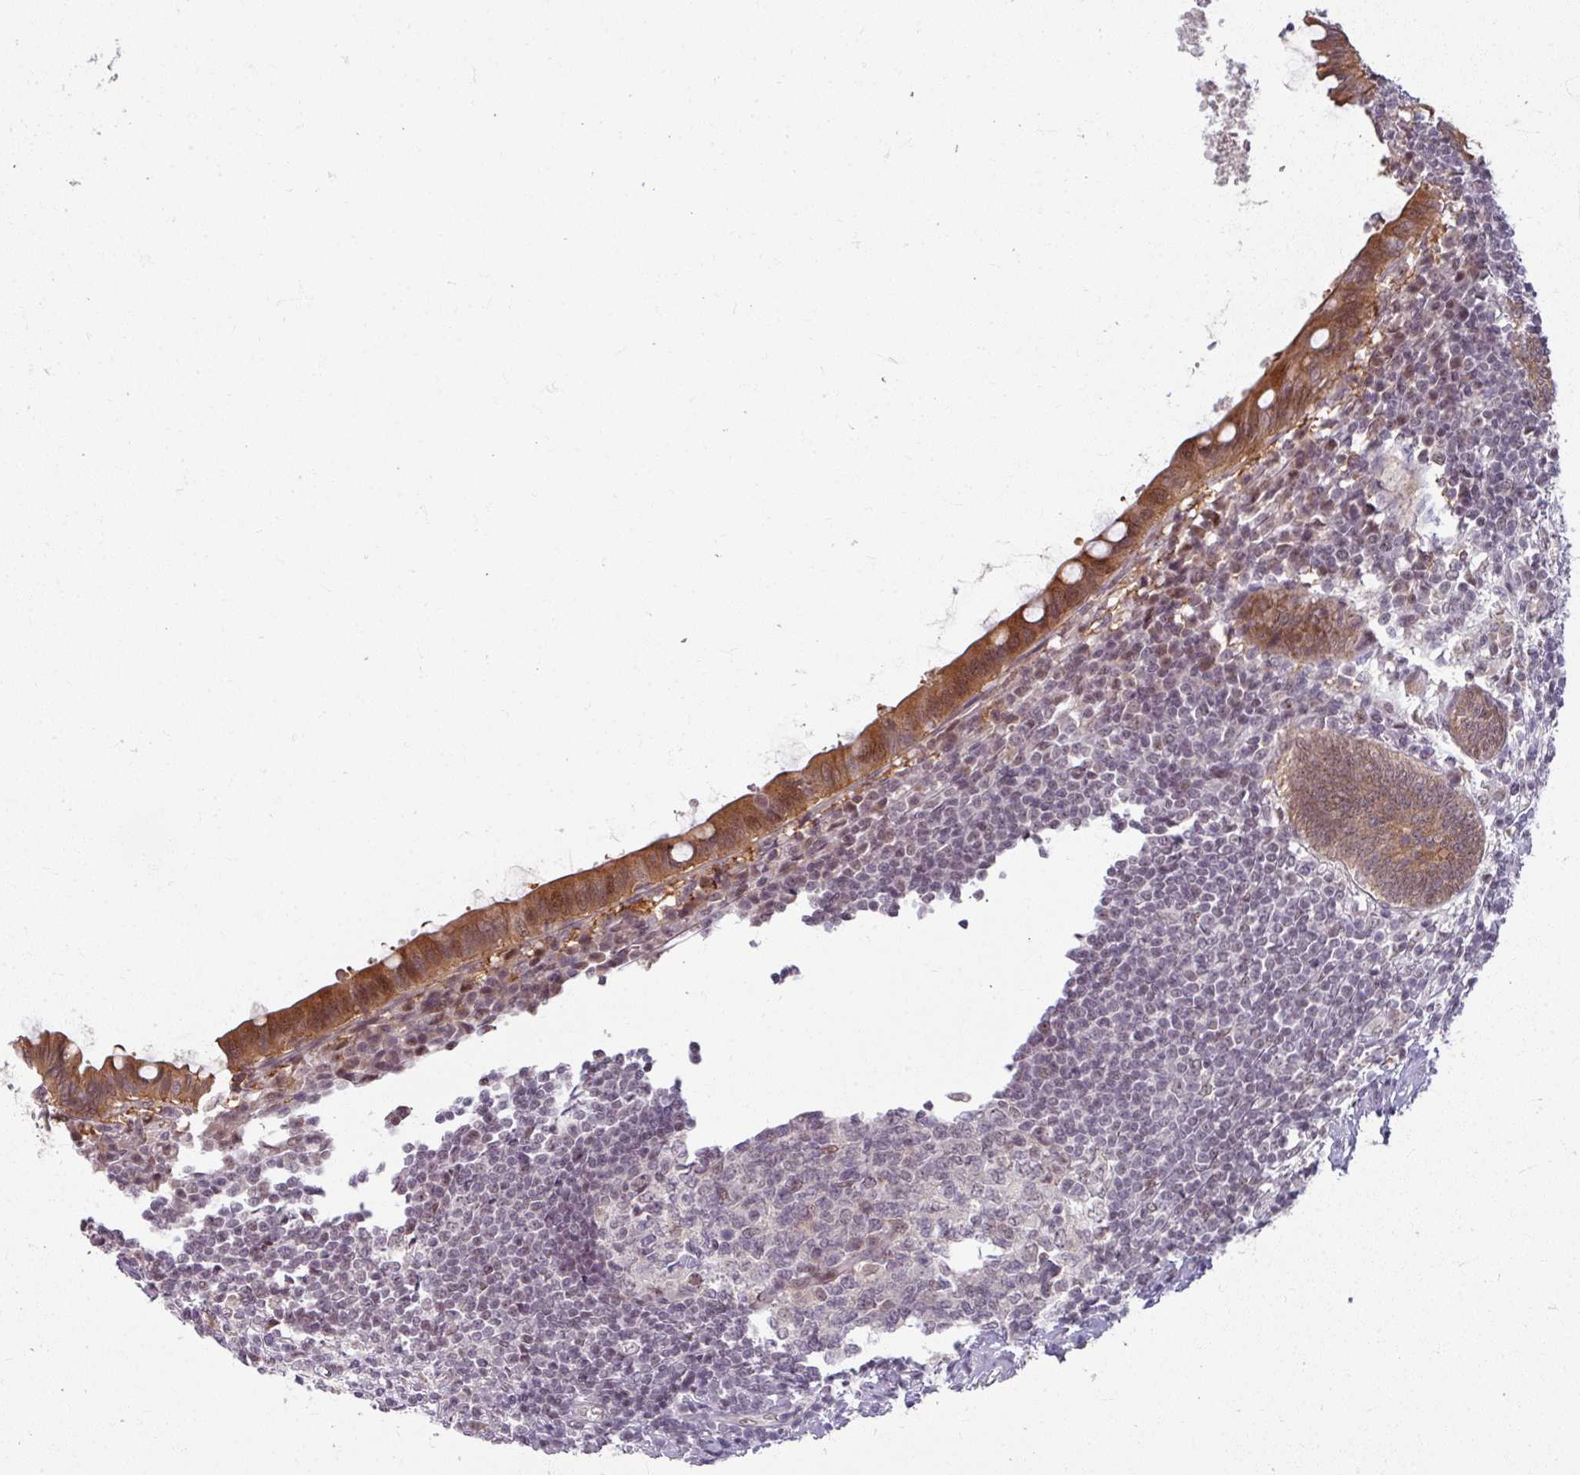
{"staining": {"intensity": "strong", "quantity": ">75%", "location": "cytoplasmic/membranous"}, "tissue": "appendix", "cell_type": "Glandular cells", "image_type": "normal", "snomed": [{"axis": "morphology", "description": "Normal tissue, NOS"}, {"axis": "topography", "description": "Appendix"}], "caption": "A high amount of strong cytoplasmic/membranous staining is seen in about >75% of glandular cells in normal appendix. The staining is performed using DAB brown chromogen to label protein expression. The nuclei are counter-stained blue using hematoxylin.", "gene": "KLC3", "patient": {"sex": "male", "age": 83}}